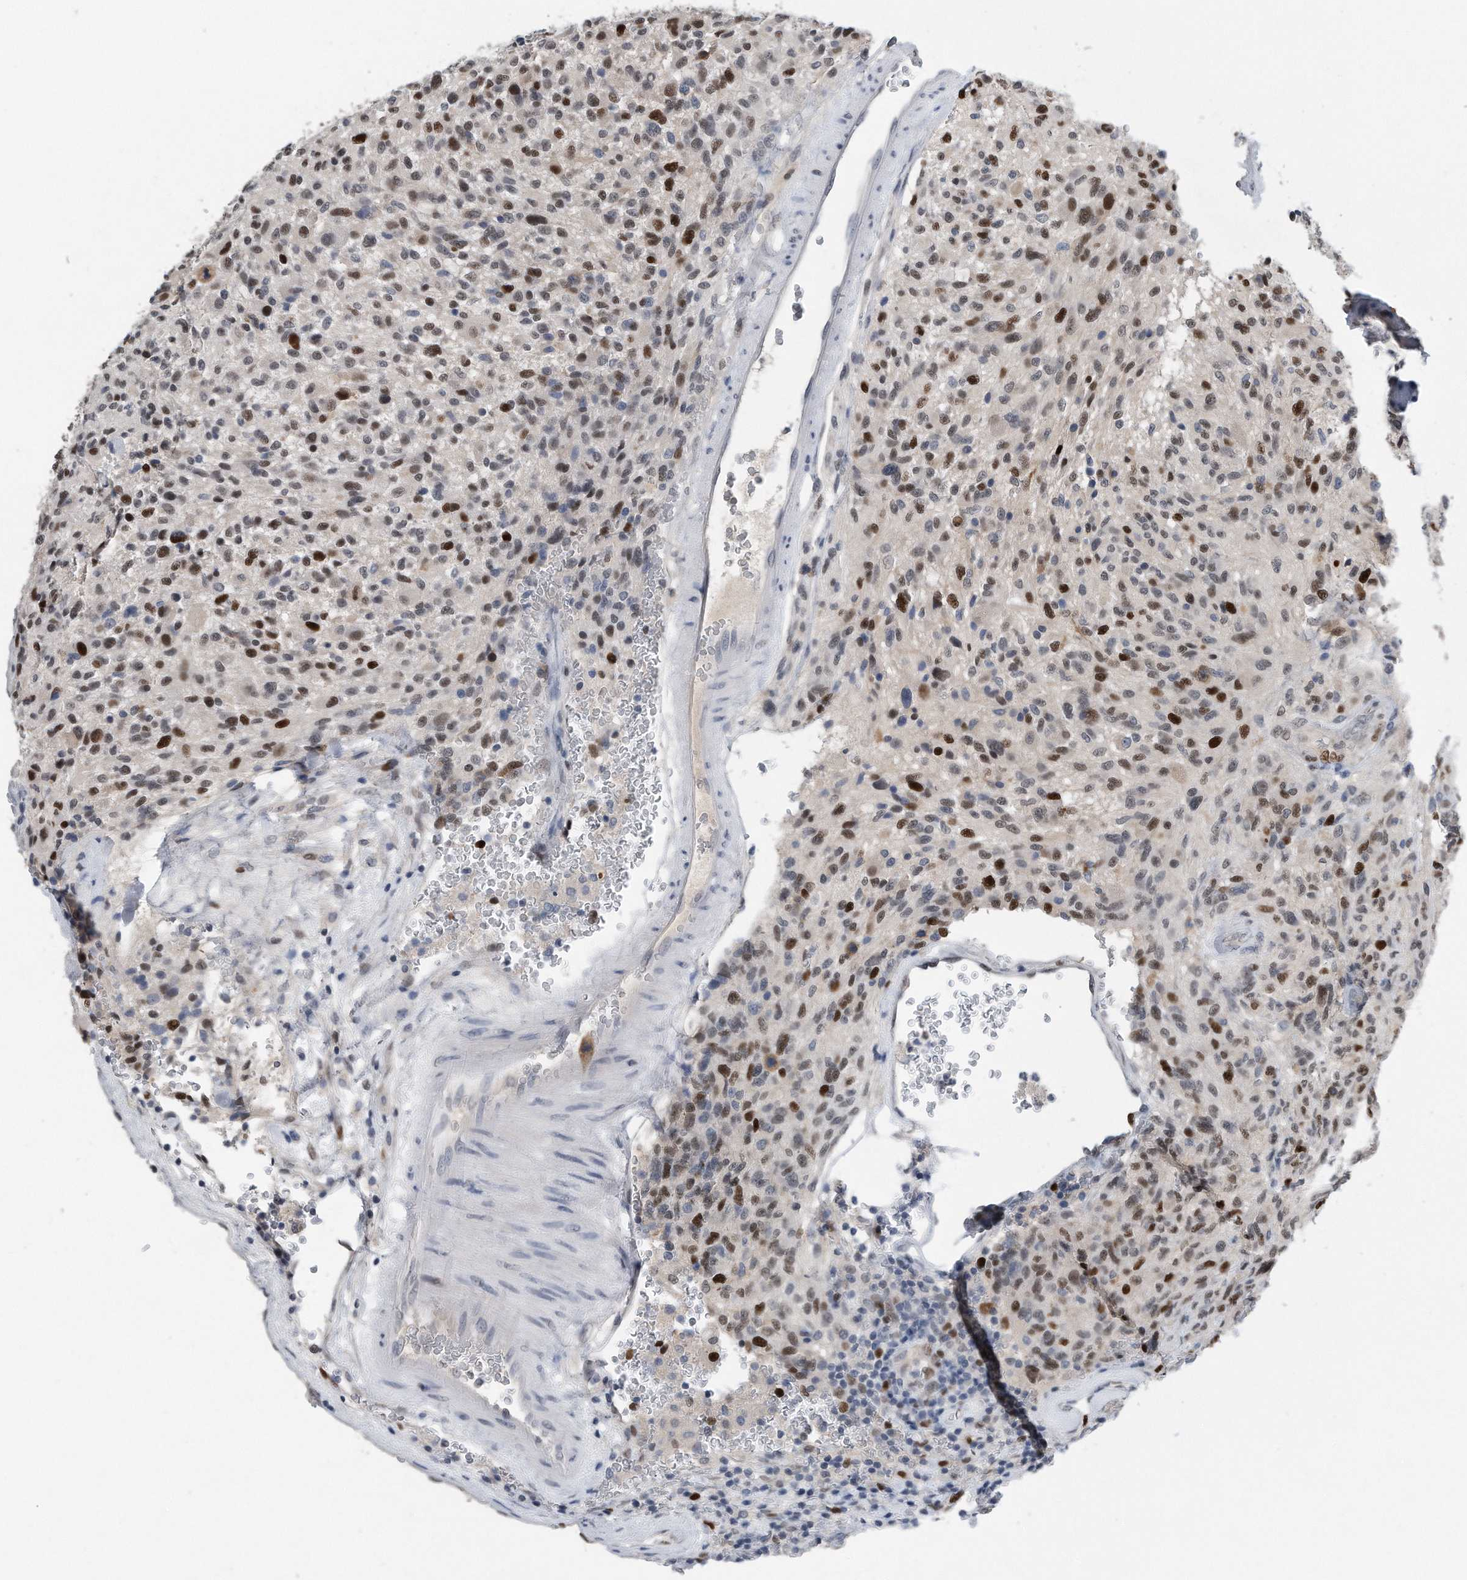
{"staining": {"intensity": "strong", "quantity": "<25%", "location": "nuclear"}, "tissue": "glioma", "cell_type": "Tumor cells", "image_type": "cancer", "snomed": [{"axis": "morphology", "description": "Glioma, malignant, High grade"}, {"axis": "topography", "description": "Brain"}], "caption": "Strong nuclear protein positivity is identified in about <25% of tumor cells in glioma.", "gene": "PCNA", "patient": {"sex": "male", "age": 47}}